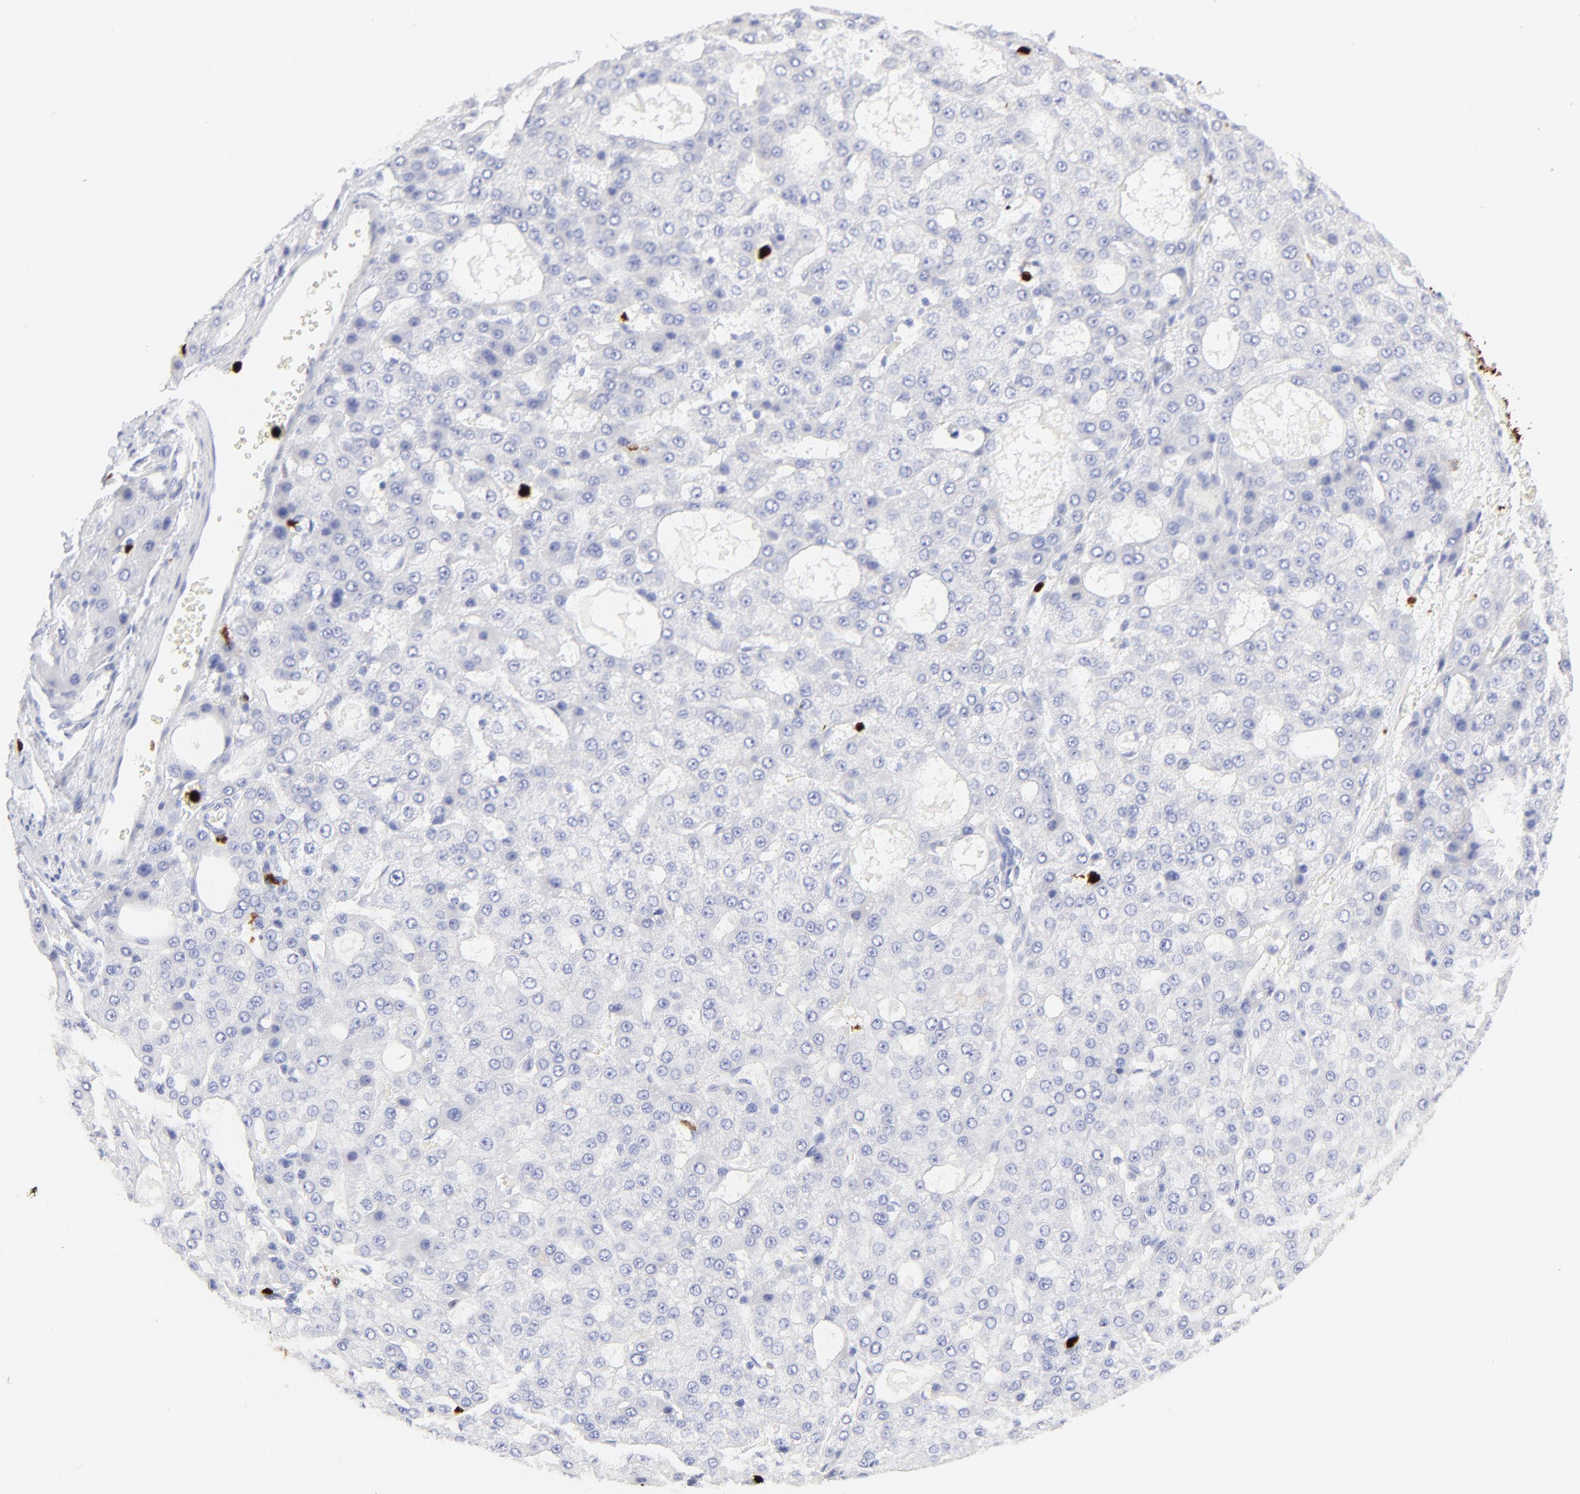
{"staining": {"intensity": "negative", "quantity": "none", "location": "none"}, "tissue": "liver cancer", "cell_type": "Tumor cells", "image_type": "cancer", "snomed": [{"axis": "morphology", "description": "Carcinoma, Hepatocellular, NOS"}, {"axis": "topography", "description": "Liver"}], "caption": "Liver cancer was stained to show a protein in brown. There is no significant staining in tumor cells.", "gene": "S100A12", "patient": {"sex": "male", "age": 47}}